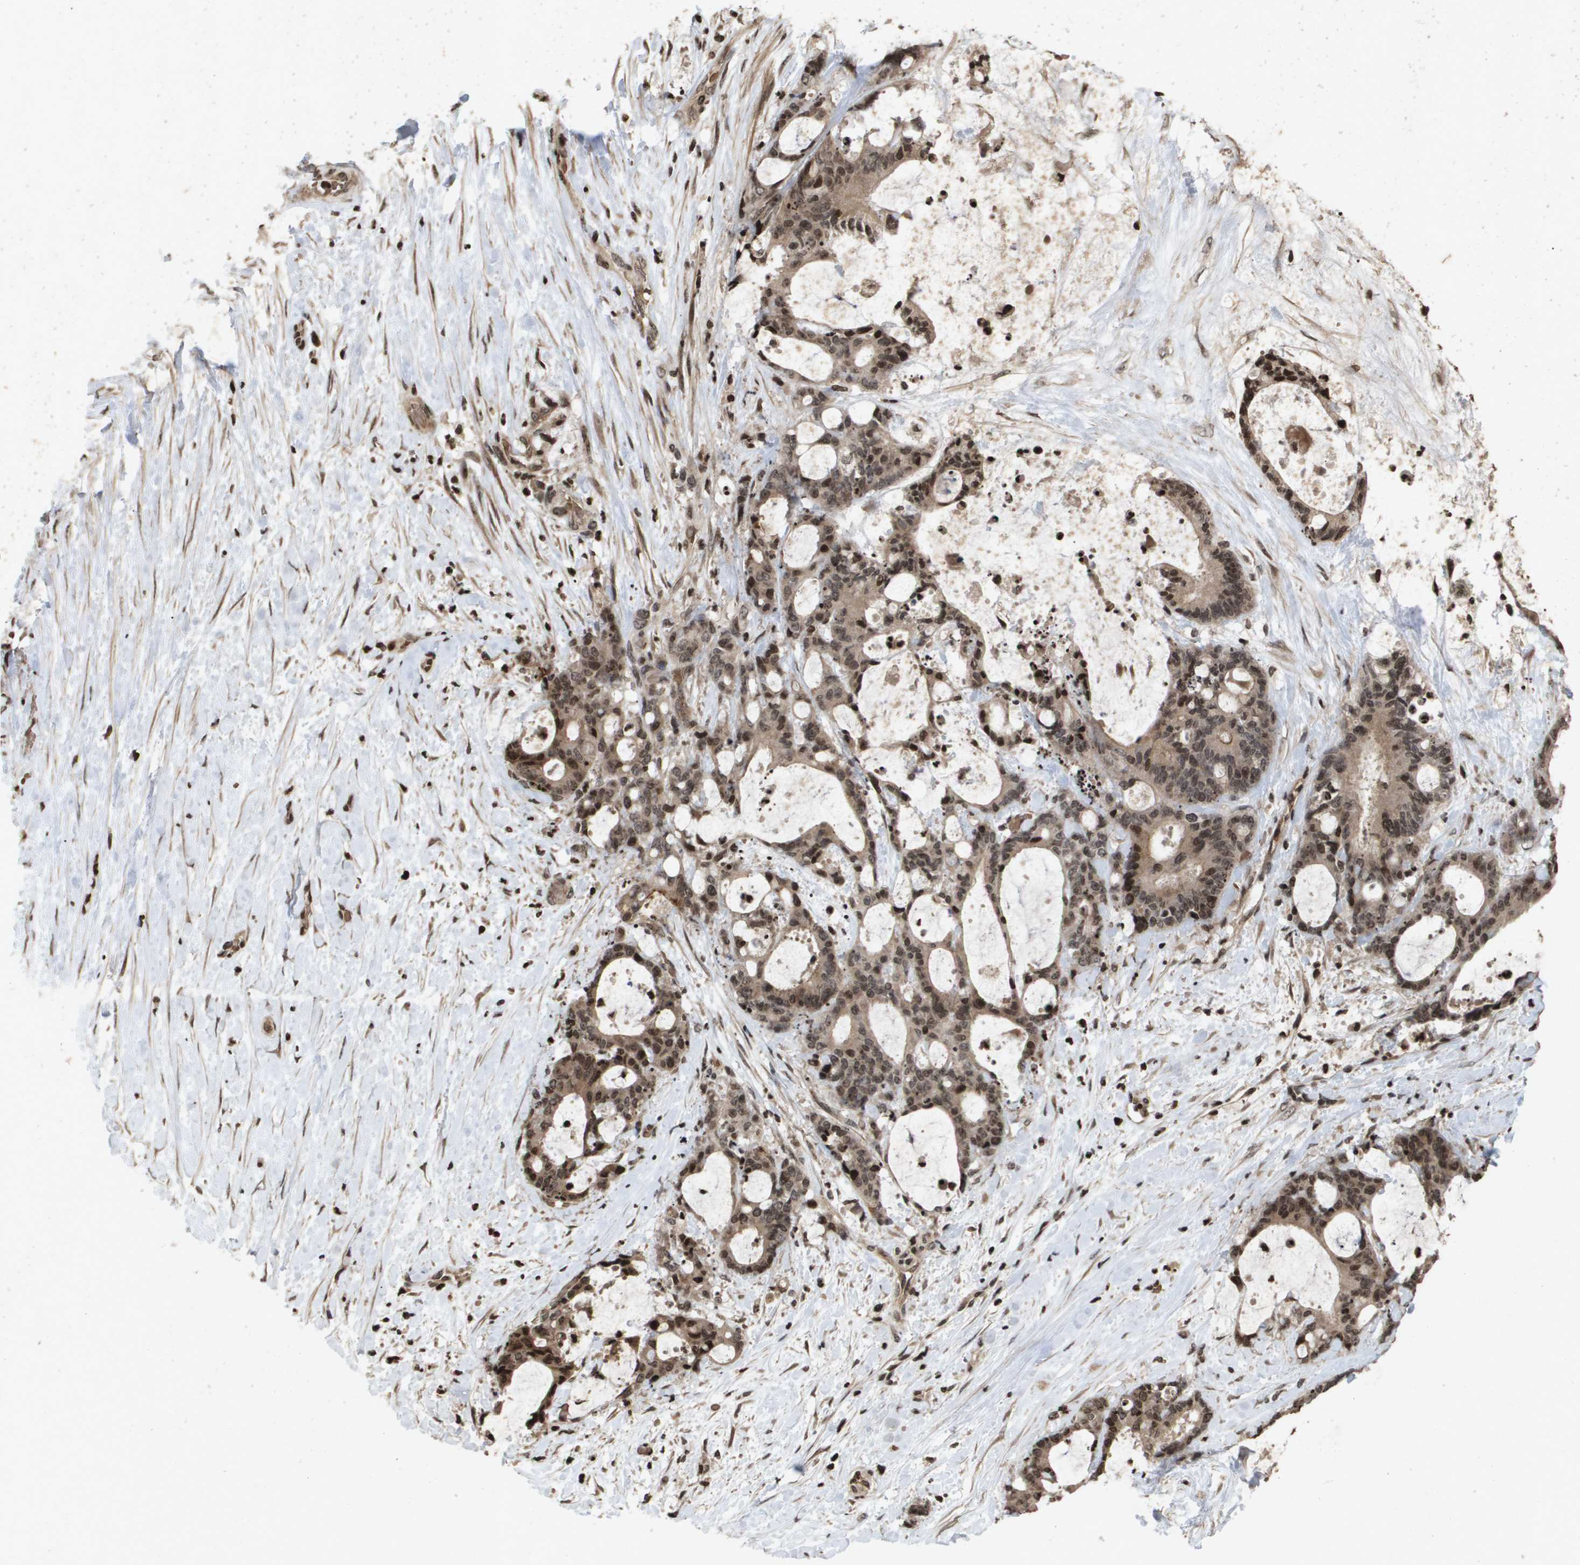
{"staining": {"intensity": "moderate", "quantity": ">75%", "location": "cytoplasmic/membranous,nuclear"}, "tissue": "liver cancer", "cell_type": "Tumor cells", "image_type": "cancer", "snomed": [{"axis": "morphology", "description": "Cholangiocarcinoma"}, {"axis": "topography", "description": "Liver"}], "caption": "A micrograph of human liver cancer stained for a protein exhibits moderate cytoplasmic/membranous and nuclear brown staining in tumor cells.", "gene": "HSPA6", "patient": {"sex": "female", "age": 73}}